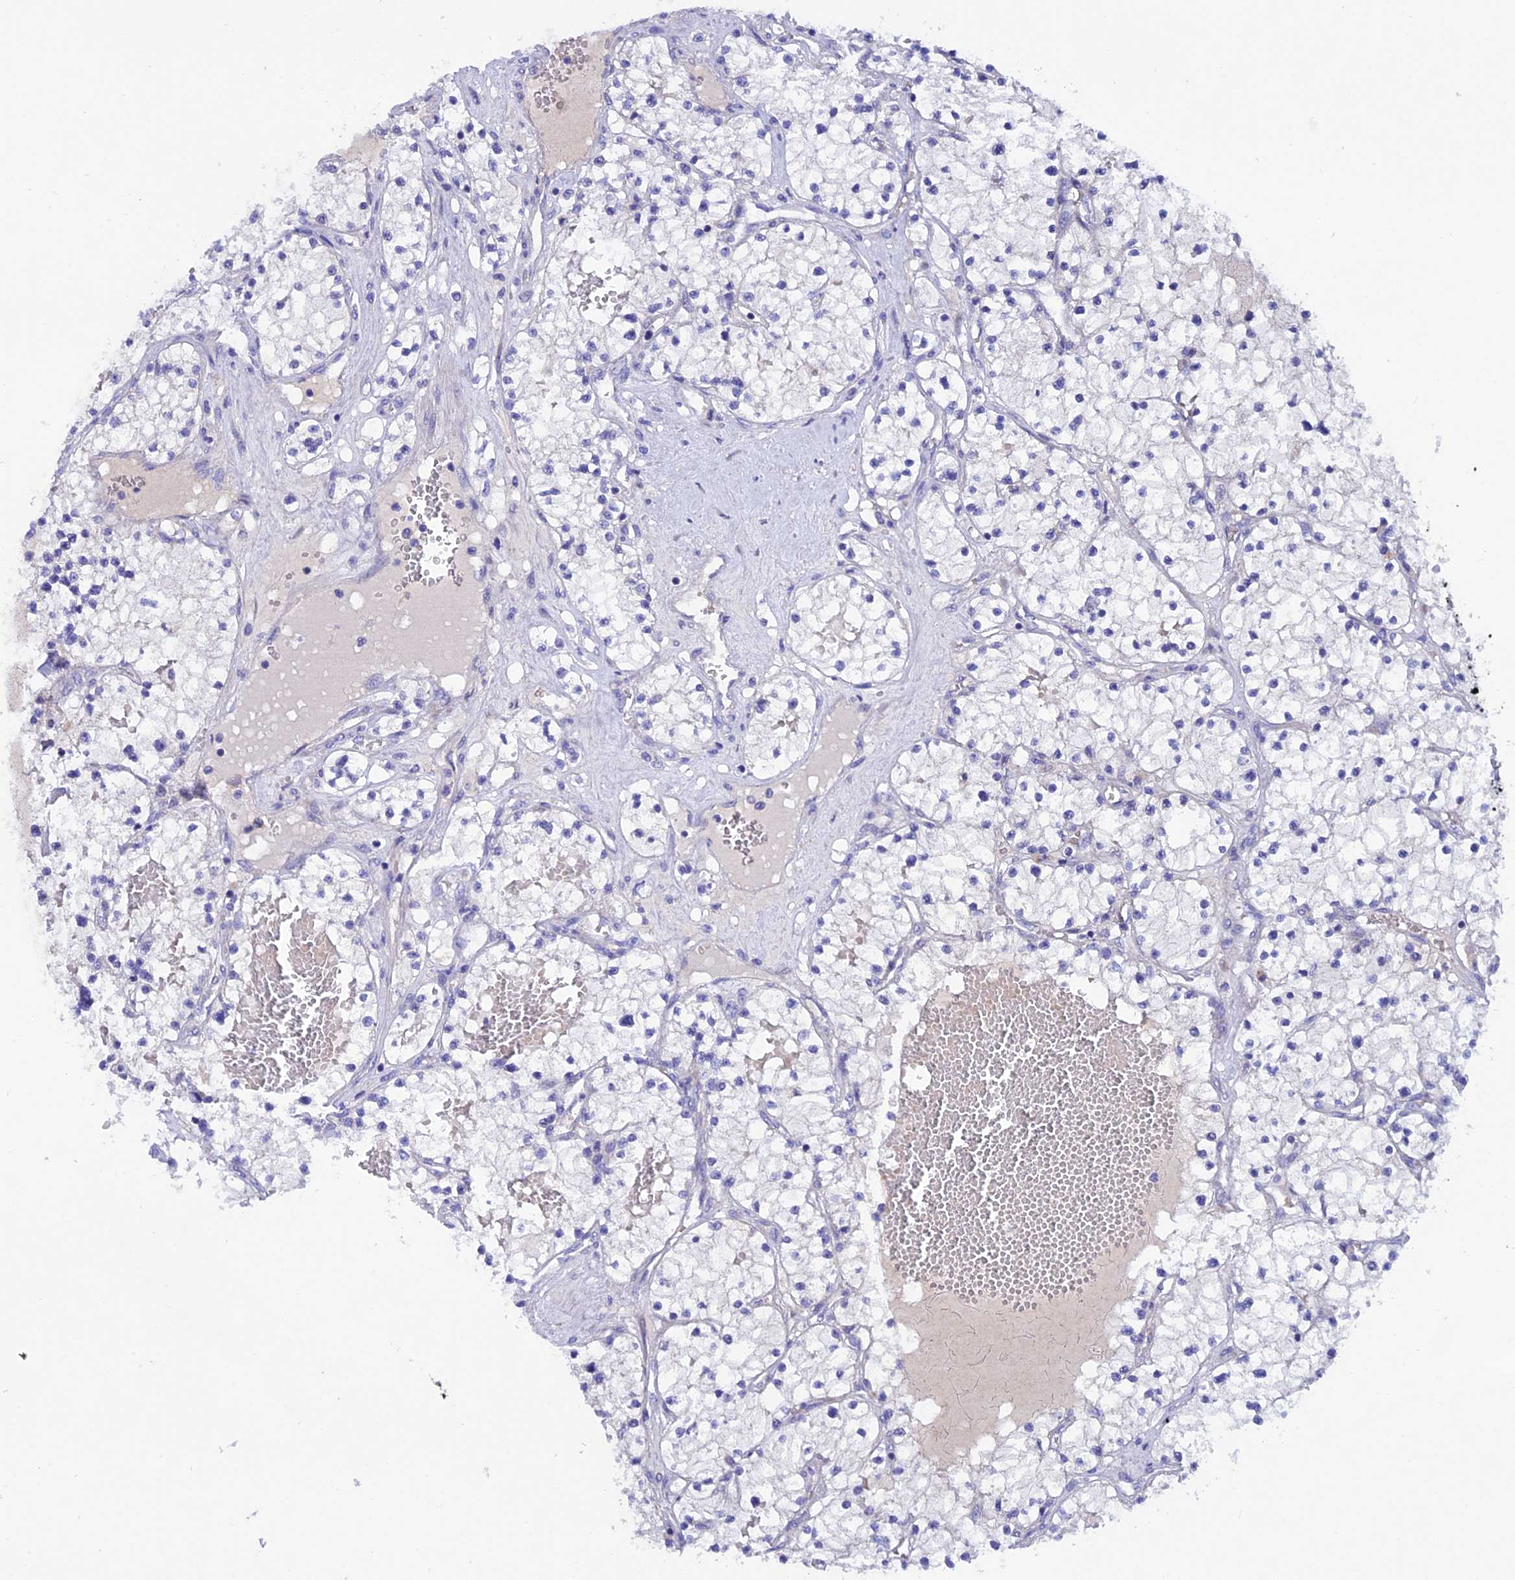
{"staining": {"intensity": "negative", "quantity": "none", "location": "none"}, "tissue": "renal cancer", "cell_type": "Tumor cells", "image_type": "cancer", "snomed": [{"axis": "morphology", "description": "Normal tissue, NOS"}, {"axis": "morphology", "description": "Adenocarcinoma, NOS"}, {"axis": "topography", "description": "Kidney"}], "caption": "This is a histopathology image of immunohistochemistry (IHC) staining of renal adenocarcinoma, which shows no expression in tumor cells. (Stains: DAB (3,3'-diaminobenzidine) immunohistochemistry (IHC) with hematoxylin counter stain, Microscopy: brightfield microscopy at high magnification).", "gene": "TMEM138", "patient": {"sex": "male", "age": 68}}